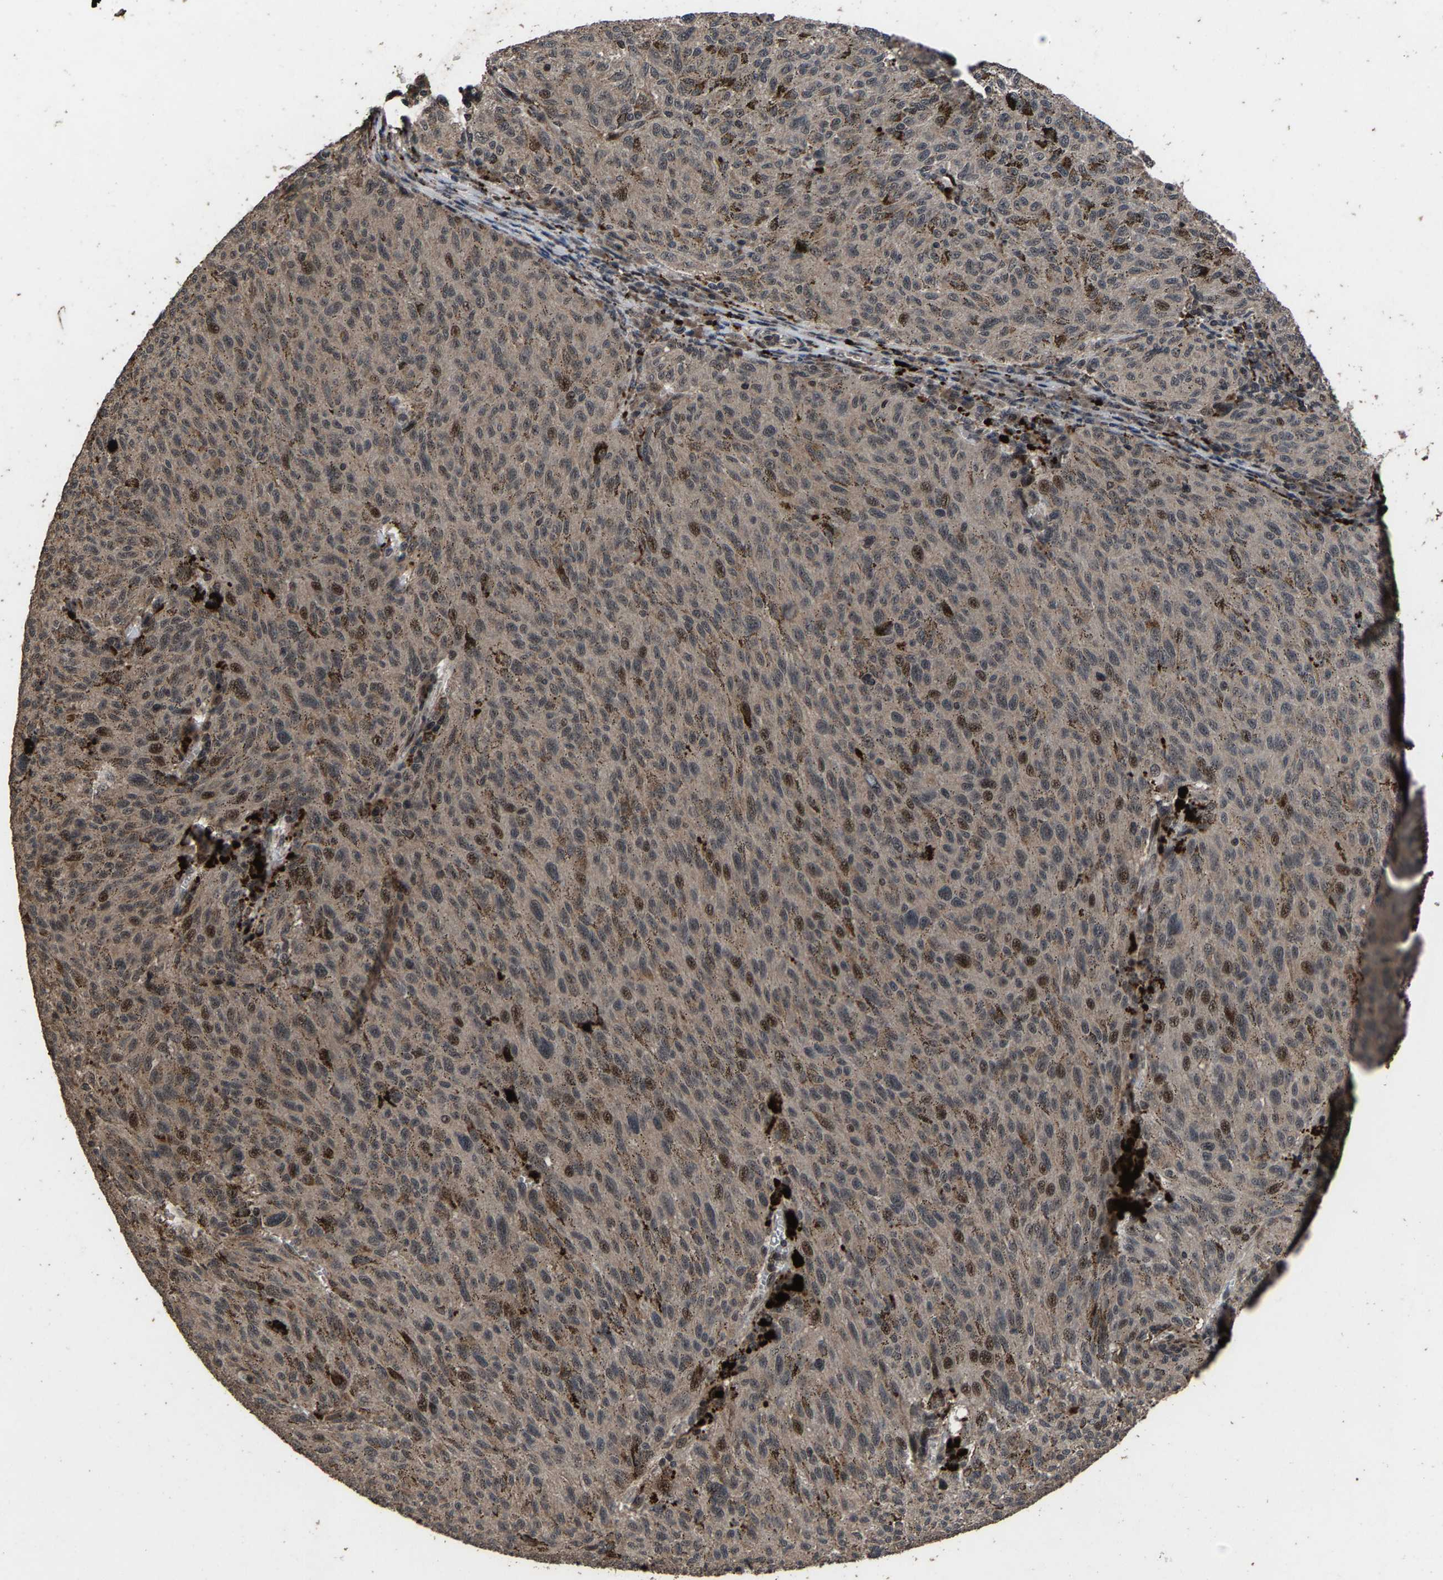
{"staining": {"intensity": "moderate", "quantity": "25%-75%", "location": "cytoplasmic/membranous,nuclear"}, "tissue": "melanoma", "cell_type": "Tumor cells", "image_type": "cancer", "snomed": [{"axis": "morphology", "description": "Malignant melanoma, NOS"}, {"axis": "topography", "description": "Skin"}], "caption": "Melanoma stained with a protein marker reveals moderate staining in tumor cells.", "gene": "HAUS6", "patient": {"sex": "female", "age": 72}}